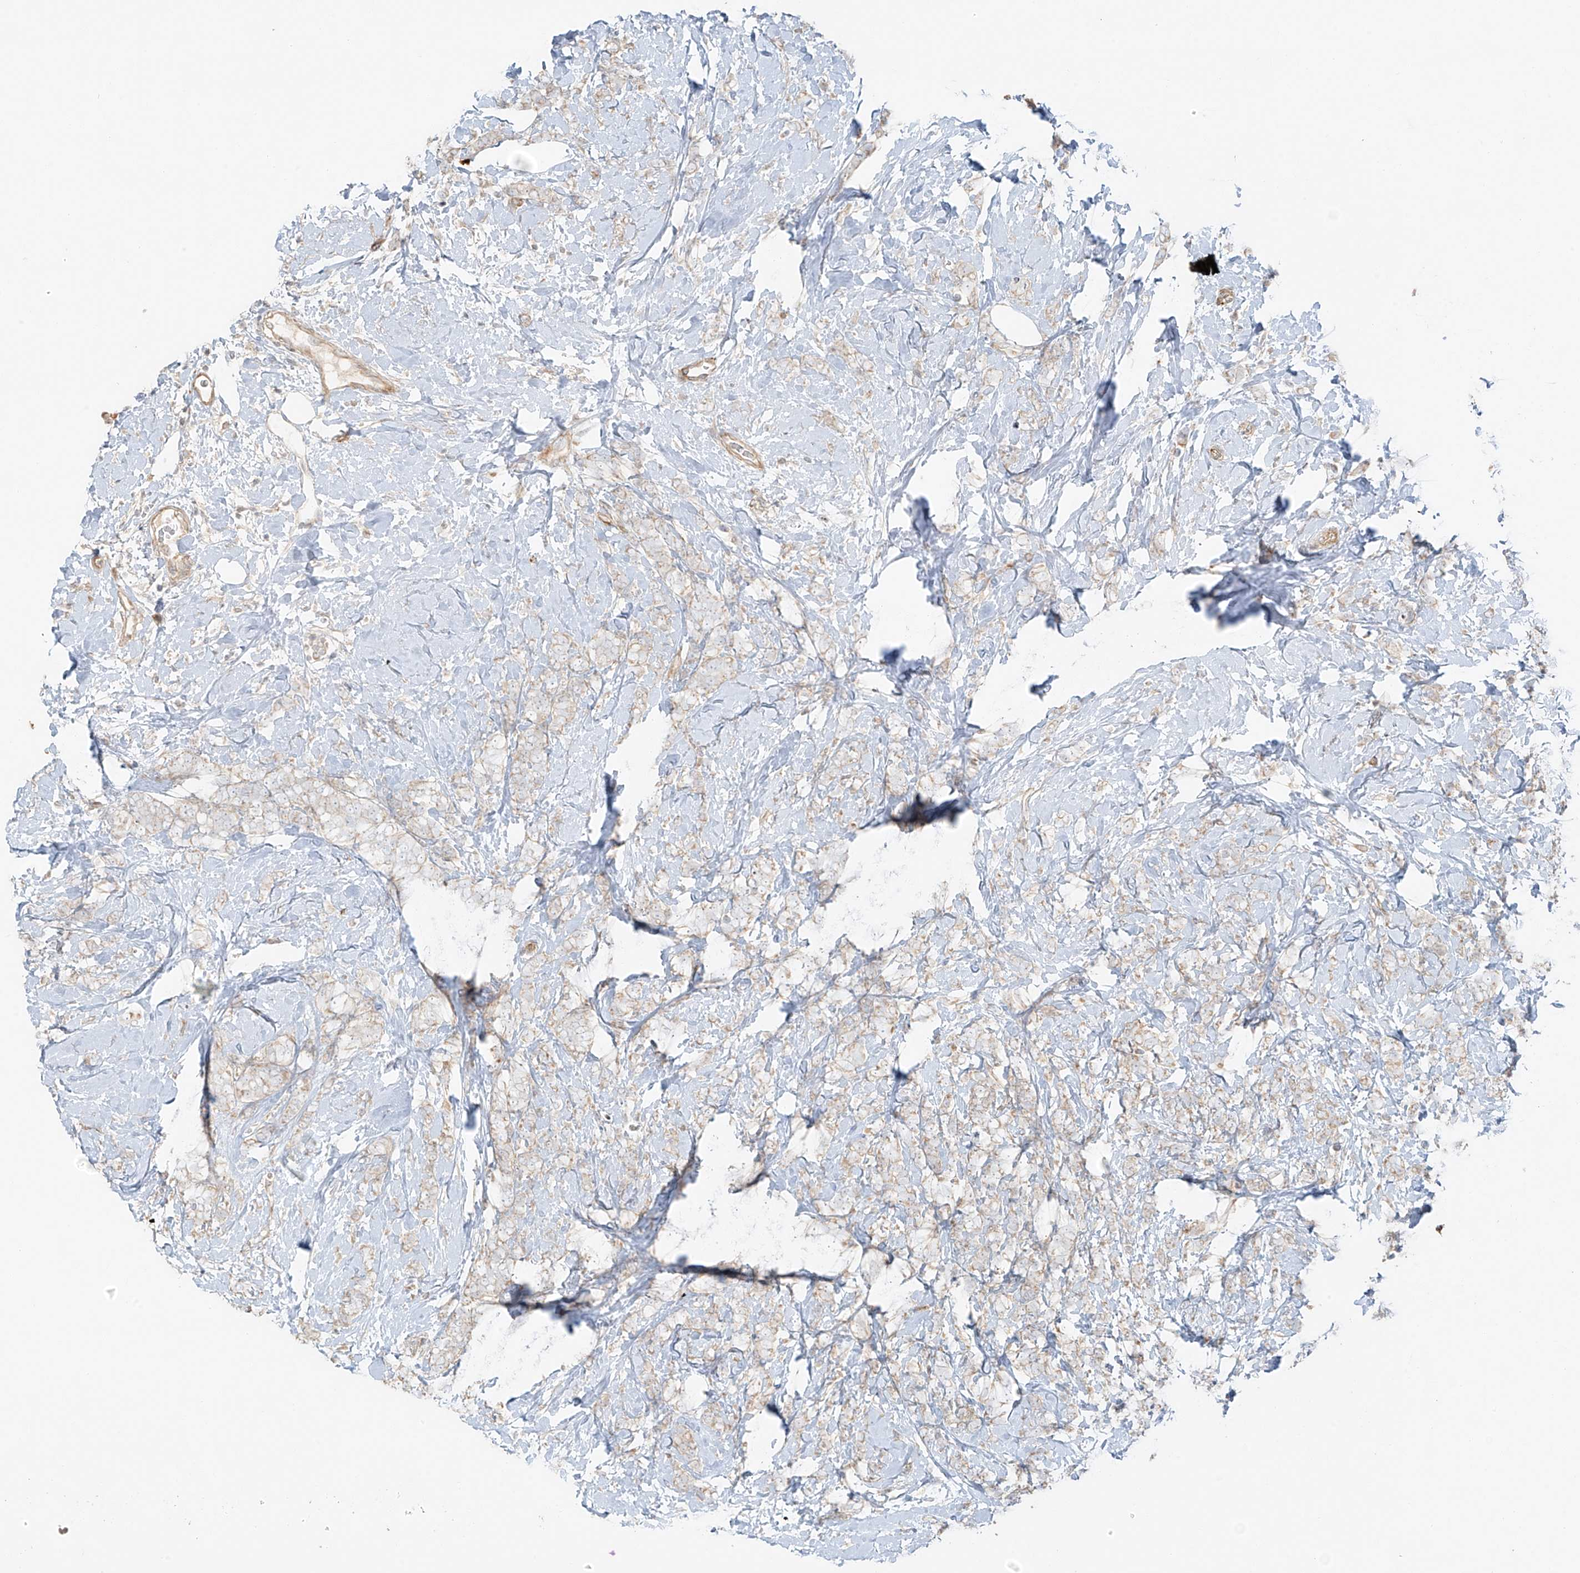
{"staining": {"intensity": "weak", "quantity": "25%-75%", "location": "cytoplasmic/membranous"}, "tissue": "breast cancer", "cell_type": "Tumor cells", "image_type": "cancer", "snomed": [{"axis": "morphology", "description": "Lobular carcinoma"}, {"axis": "topography", "description": "Breast"}], "caption": "Immunohistochemical staining of lobular carcinoma (breast) demonstrates low levels of weak cytoplasmic/membranous protein positivity in about 25%-75% of tumor cells.", "gene": "MIPEP", "patient": {"sex": "female", "age": 58}}